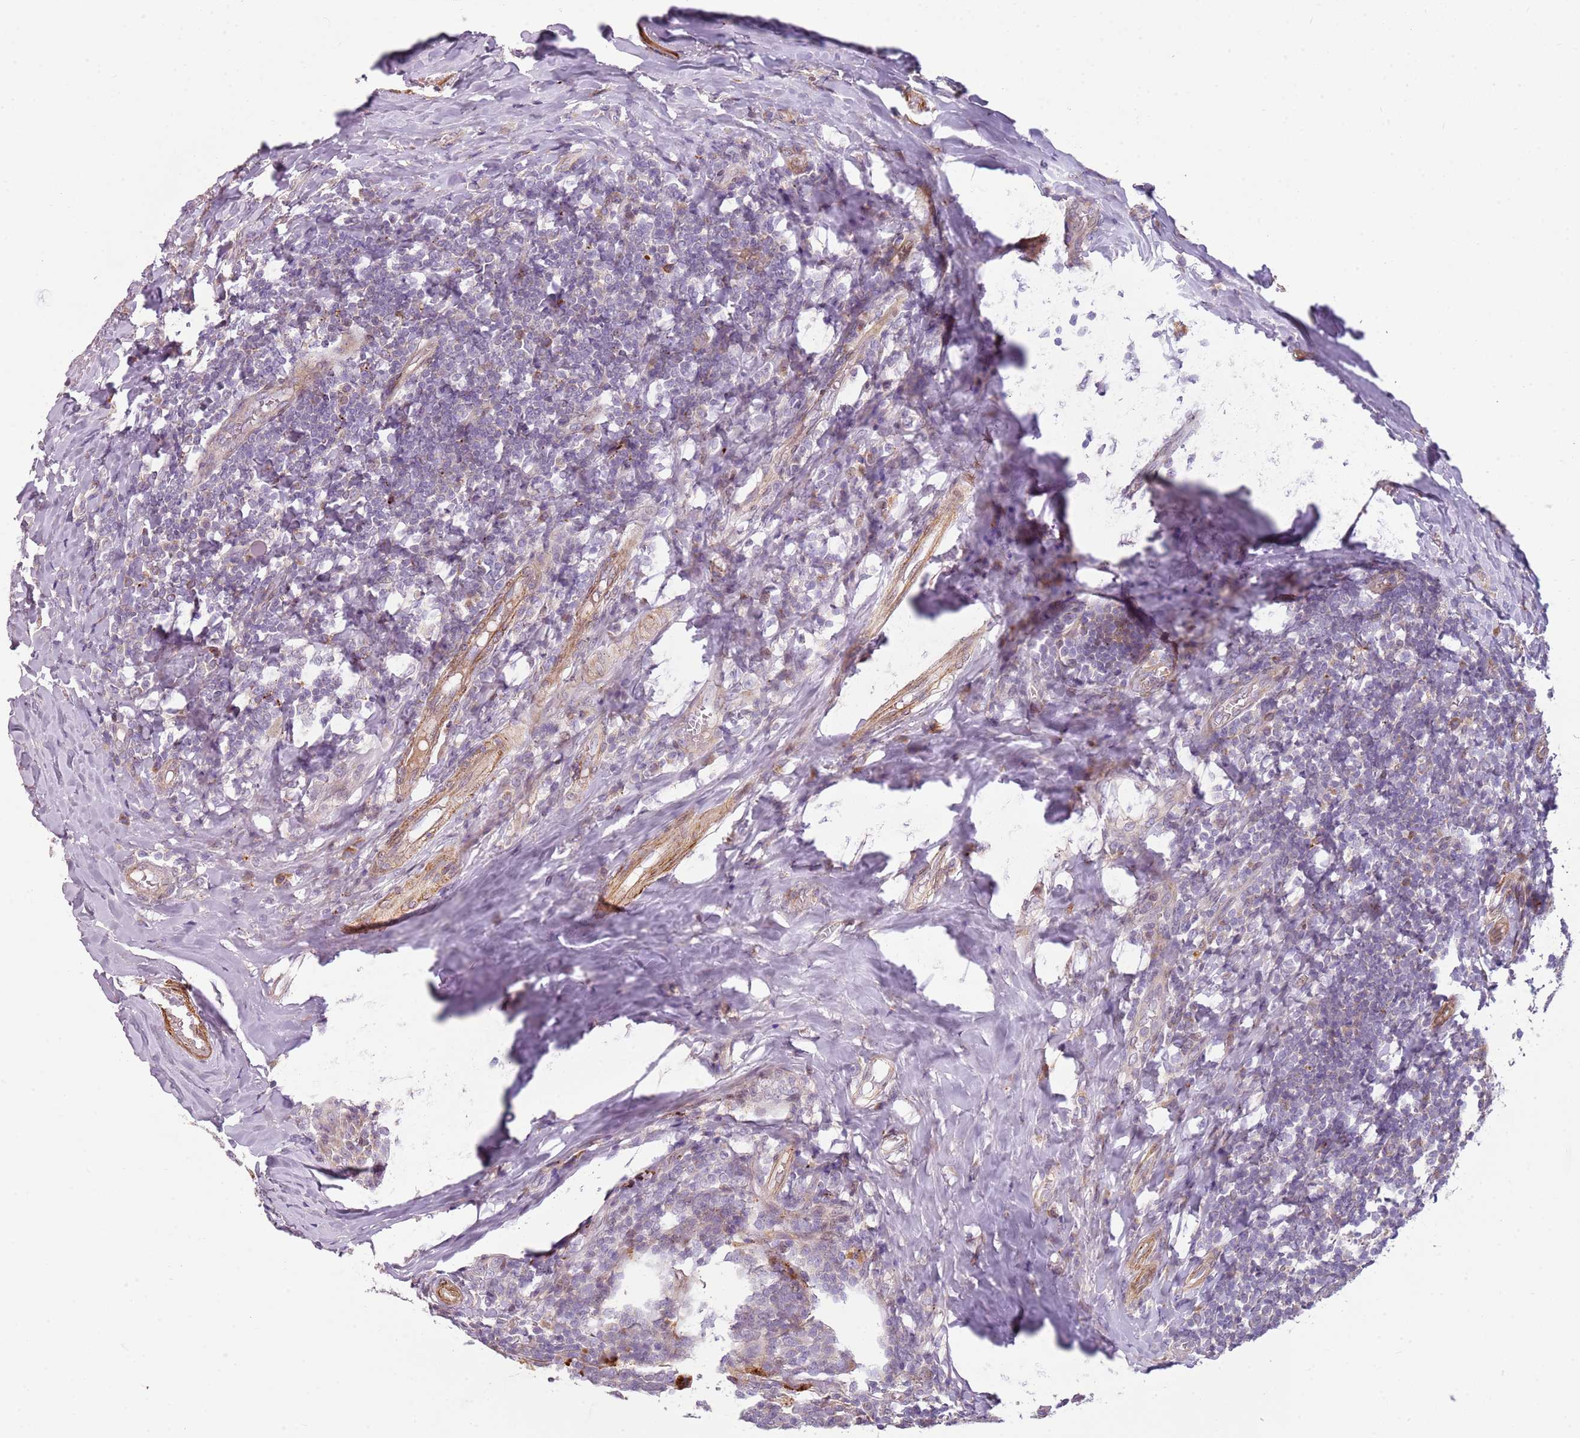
{"staining": {"intensity": "negative", "quantity": "none", "location": "none"}, "tissue": "tonsil", "cell_type": "Germinal center cells", "image_type": "normal", "snomed": [{"axis": "morphology", "description": "Normal tissue, NOS"}, {"axis": "topography", "description": "Tonsil"}], "caption": "This is a histopathology image of IHC staining of normal tonsil, which shows no positivity in germinal center cells.", "gene": "PVRIG", "patient": {"sex": "female", "age": 19}}